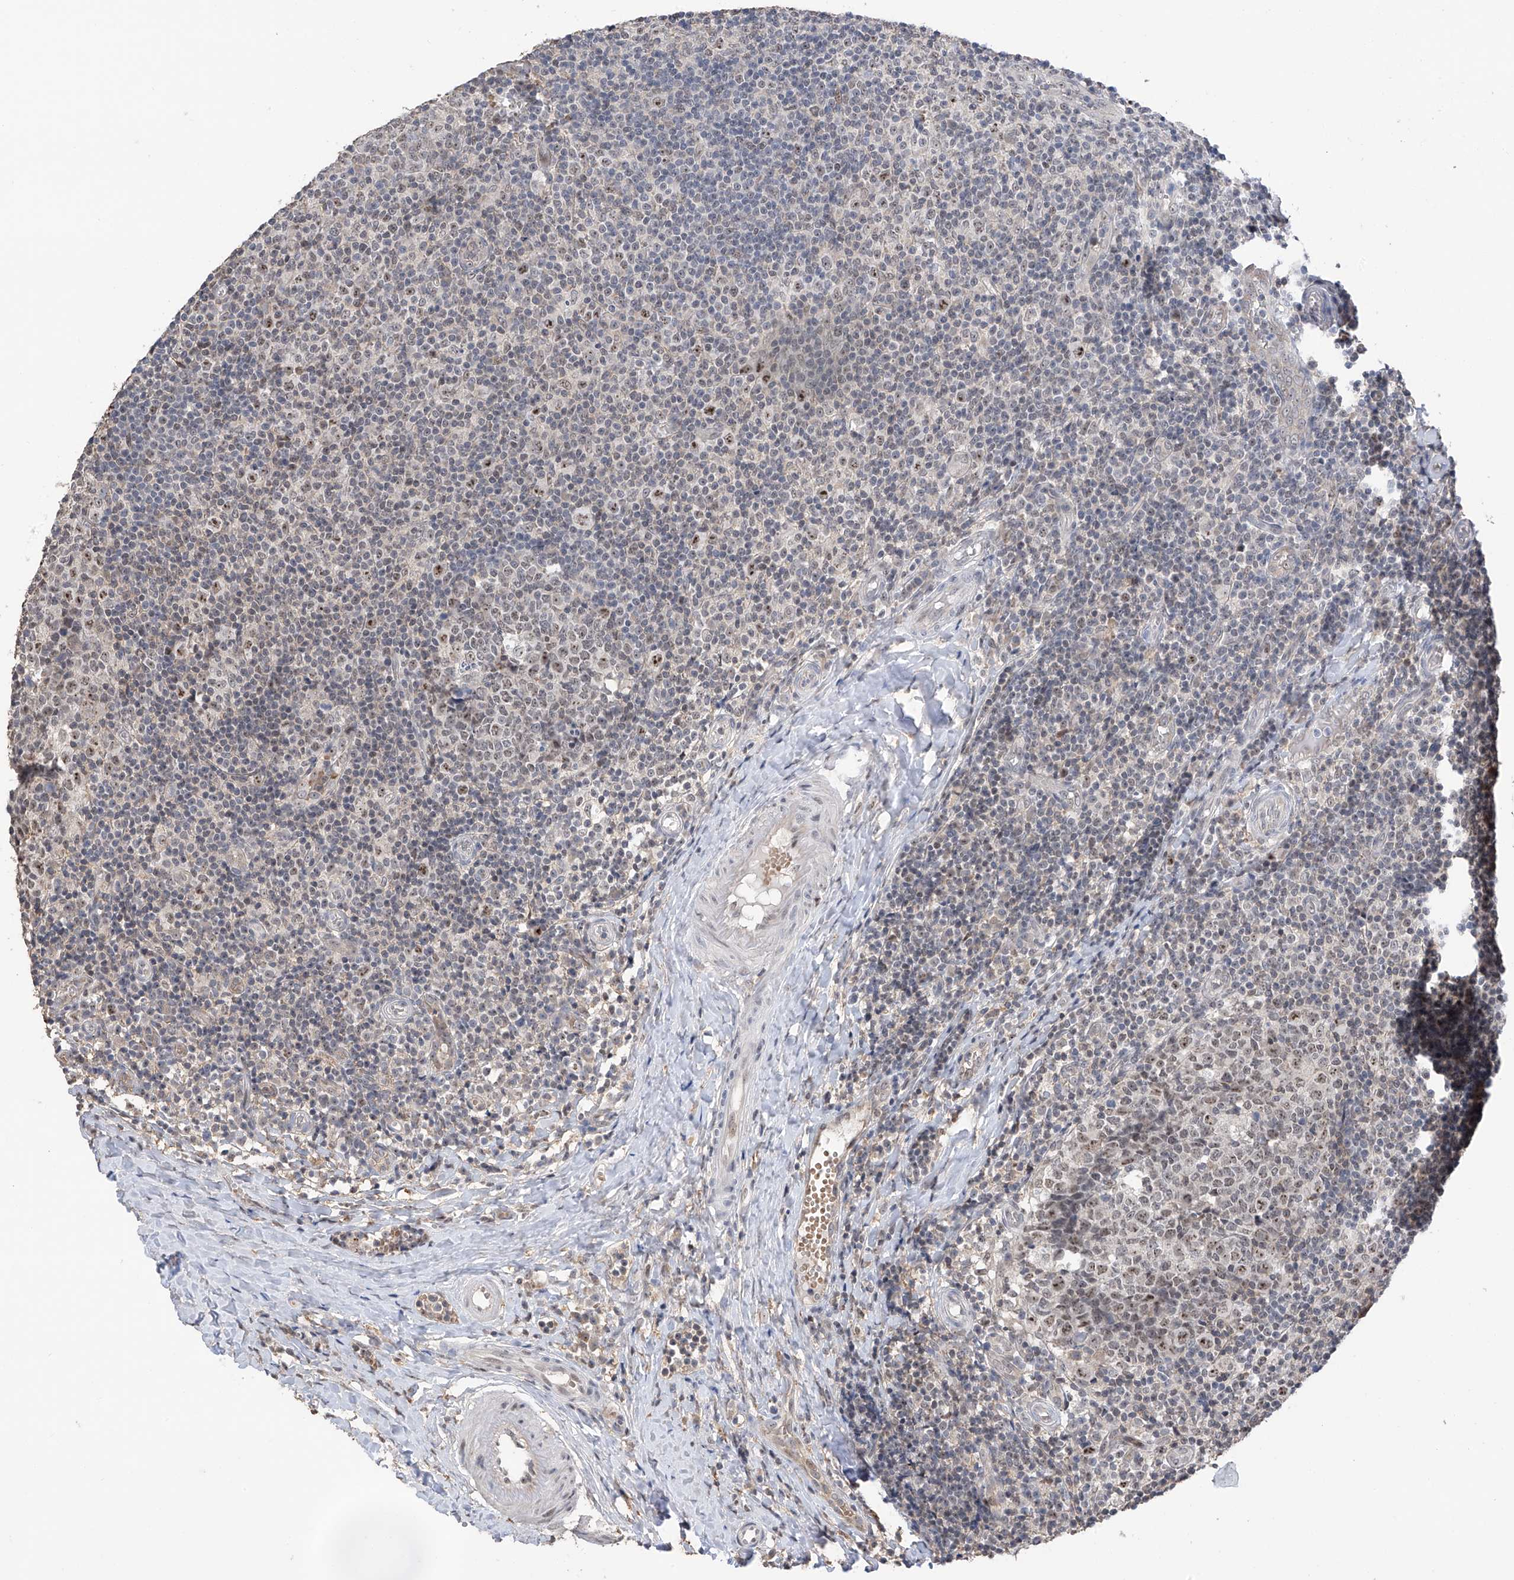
{"staining": {"intensity": "weak", "quantity": "<25%", "location": "nuclear"}, "tissue": "tonsil", "cell_type": "Germinal center cells", "image_type": "normal", "snomed": [{"axis": "morphology", "description": "Normal tissue, NOS"}, {"axis": "topography", "description": "Tonsil"}], "caption": "DAB (3,3'-diaminobenzidine) immunohistochemical staining of benign human tonsil displays no significant staining in germinal center cells. (Brightfield microscopy of DAB (3,3'-diaminobenzidine) IHC at high magnification).", "gene": "C1orf131", "patient": {"sex": "female", "age": 19}}